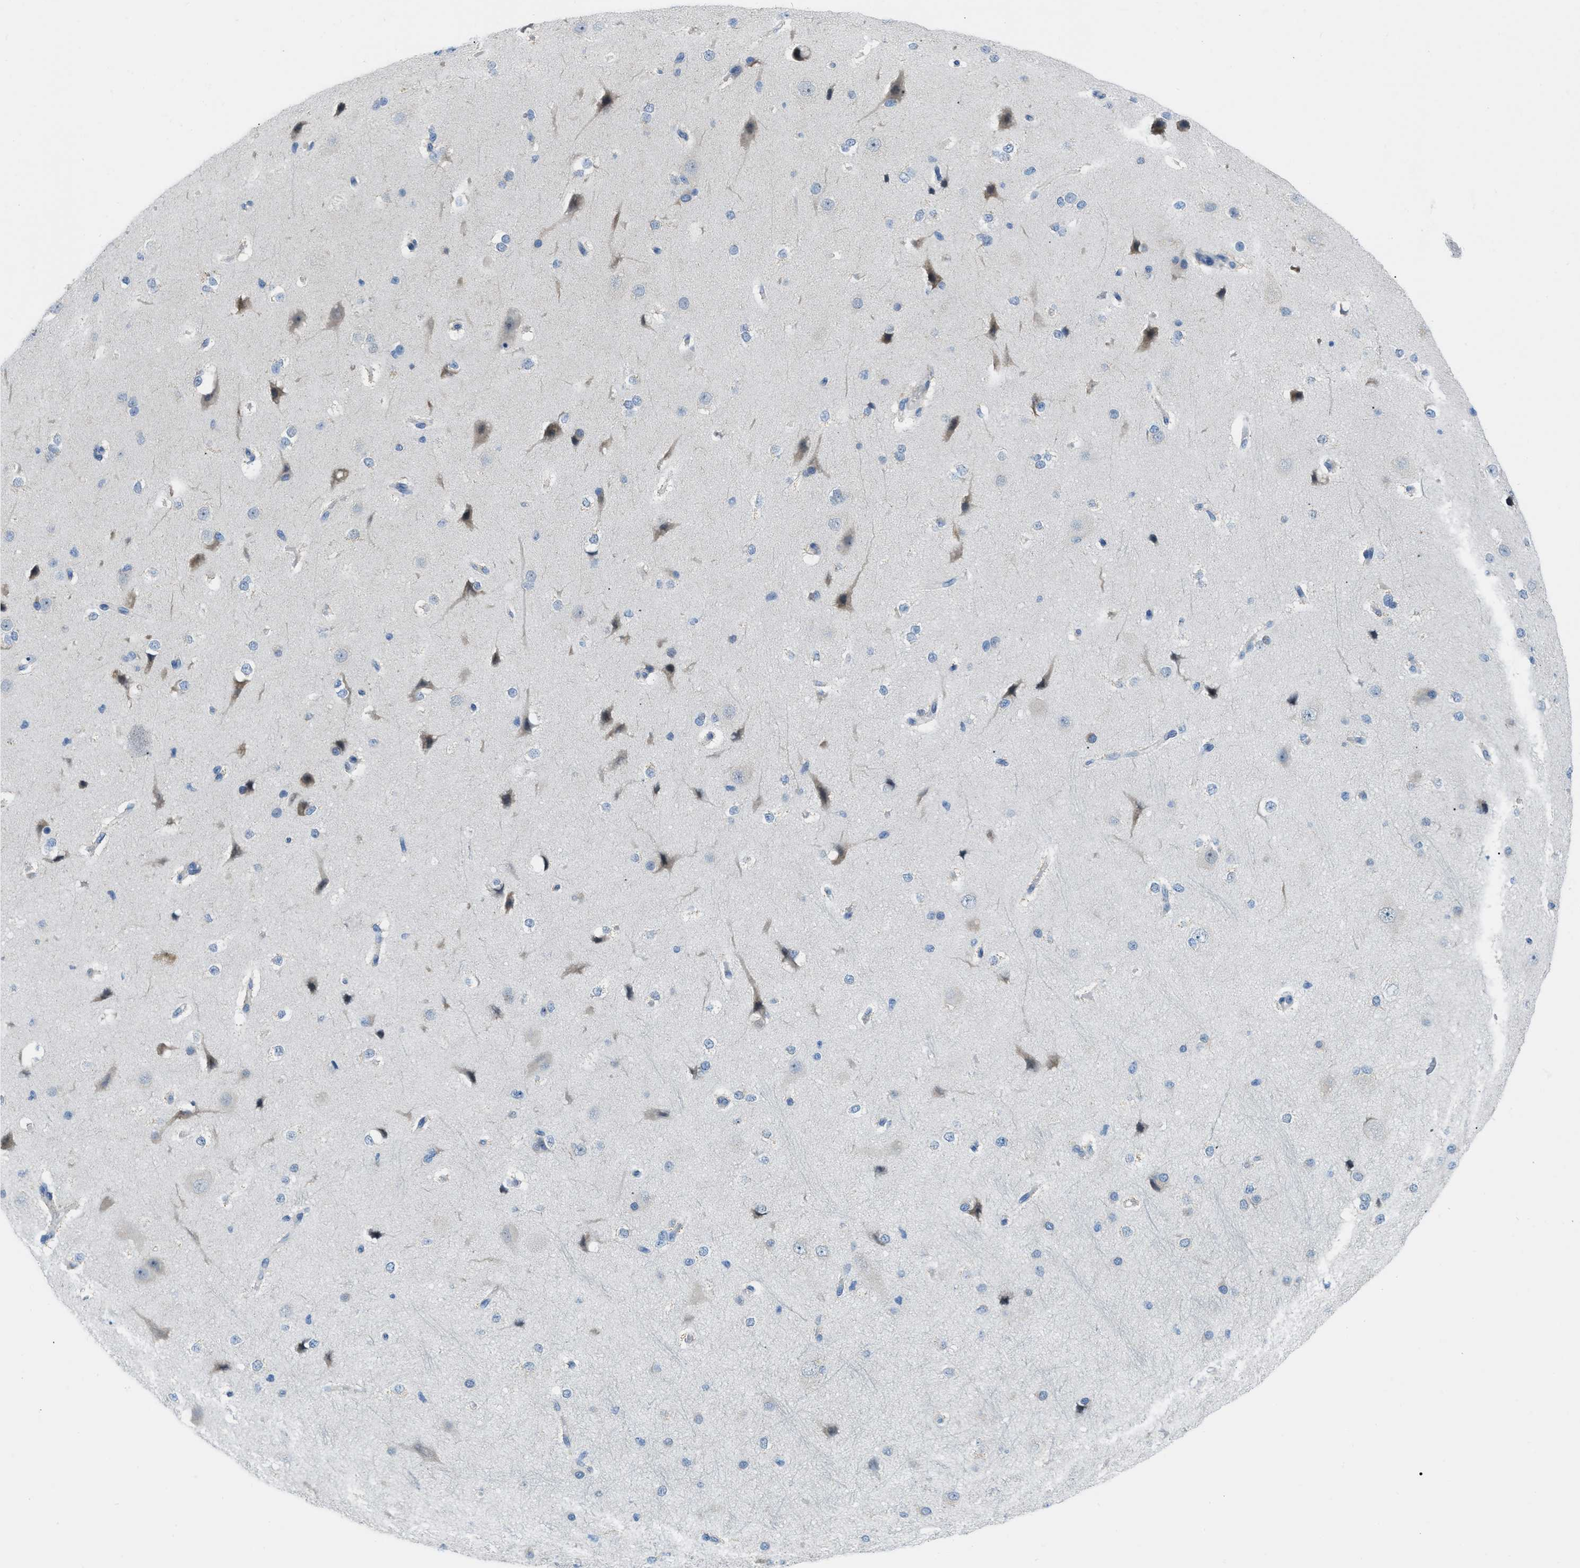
{"staining": {"intensity": "negative", "quantity": "none", "location": "none"}, "tissue": "cerebral cortex", "cell_type": "Endothelial cells", "image_type": "normal", "snomed": [{"axis": "morphology", "description": "Normal tissue, NOS"}, {"axis": "morphology", "description": "Developmental malformation"}, {"axis": "topography", "description": "Cerebral cortex"}], "caption": "The photomicrograph reveals no staining of endothelial cells in normal cerebral cortex. (DAB immunohistochemistry (IHC), high magnification).", "gene": "PHRF1", "patient": {"sex": "female", "age": 30}}